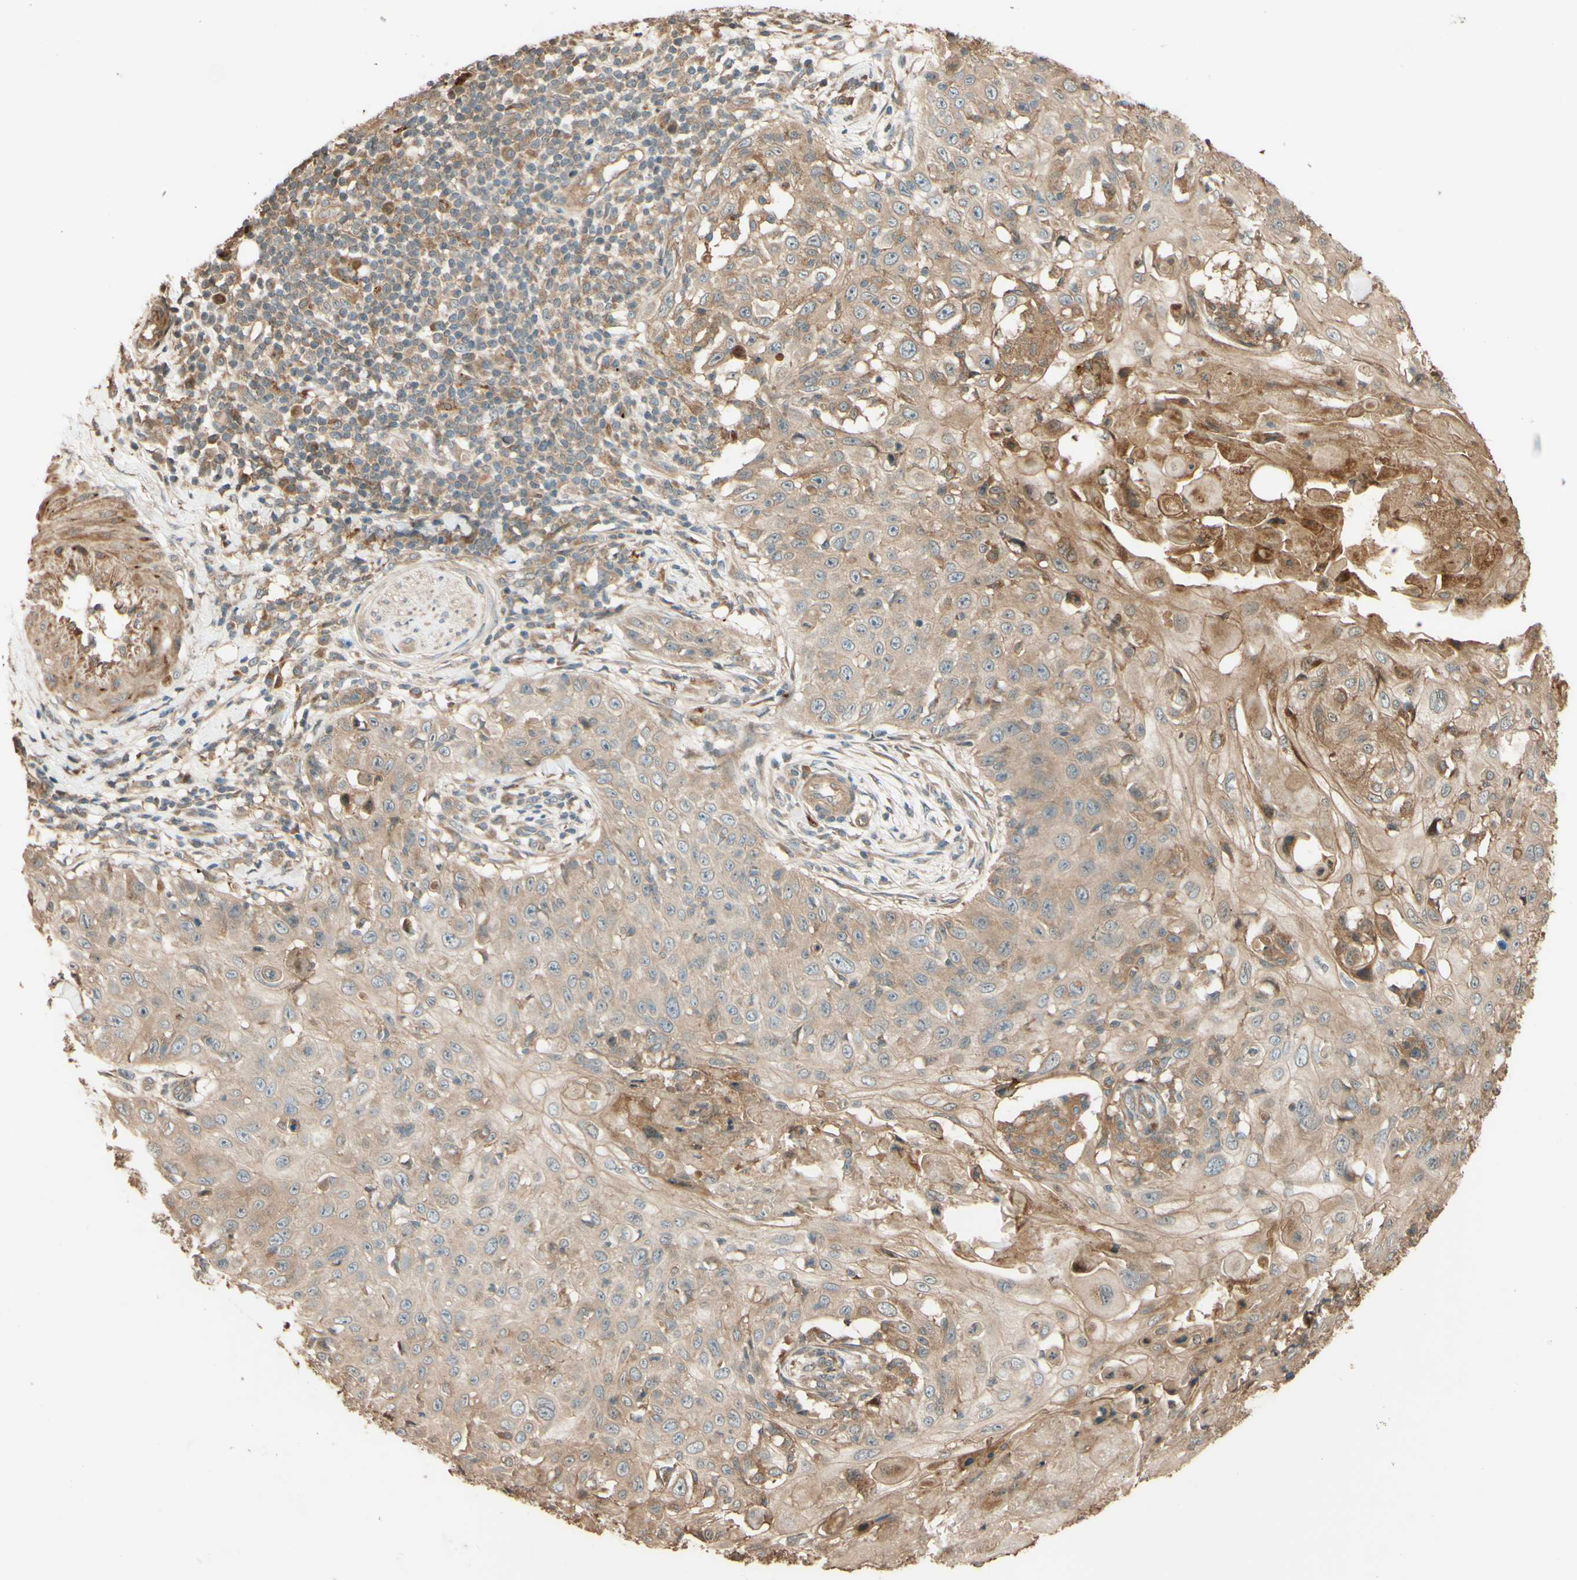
{"staining": {"intensity": "weak", "quantity": ">75%", "location": "cytoplasmic/membranous"}, "tissue": "skin cancer", "cell_type": "Tumor cells", "image_type": "cancer", "snomed": [{"axis": "morphology", "description": "Squamous cell carcinoma, NOS"}, {"axis": "topography", "description": "Skin"}], "caption": "This is an image of IHC staining of skin cancer (squamous cell carcinoma), which shows weak staining in the cytoplasmic/membranous of tumor cells.", "gene": "RNF19A", "patient": {"sex": "male", "age": 86}}